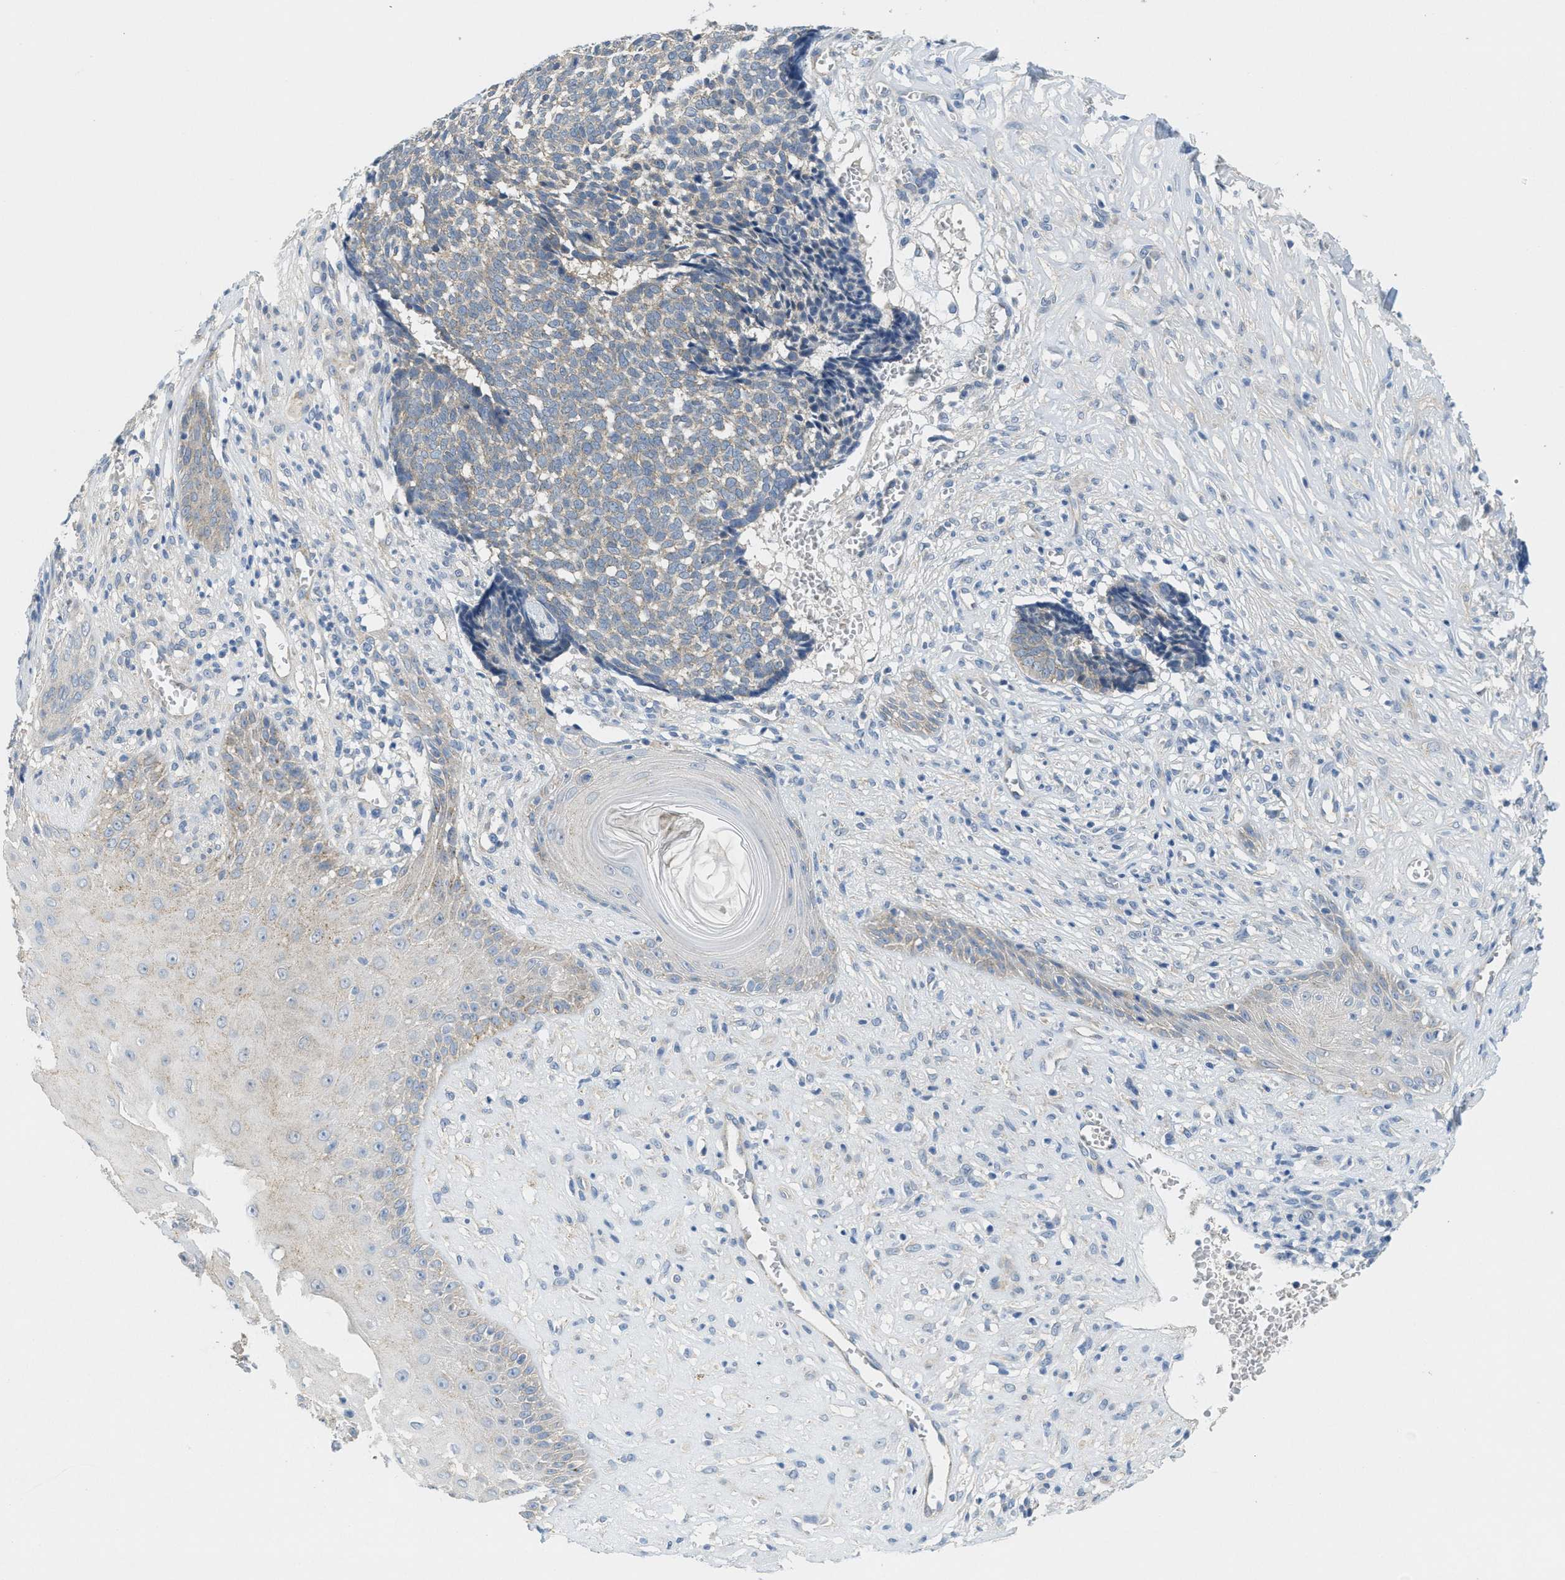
{"staining": {"intensity": "weak", "quantity": "<25%", "location": "cytoplasmic/membranous"}, "tissue": "skin cancer", "cell_type": "Tumor cells", "image_type": "cancer", "snomed": [{"axis": "morphology", "description": "Basal cell carcinoma"}, {"axis": "topography", "description": "Skin"}], "caption": "Immunohistochemical staining of skin cancer (basal cell carcinoma) demonstrates no significant positivity in tumor cells.", "gene": "ZFYVE9", "patient": {"sex": "male", "age": 84}}